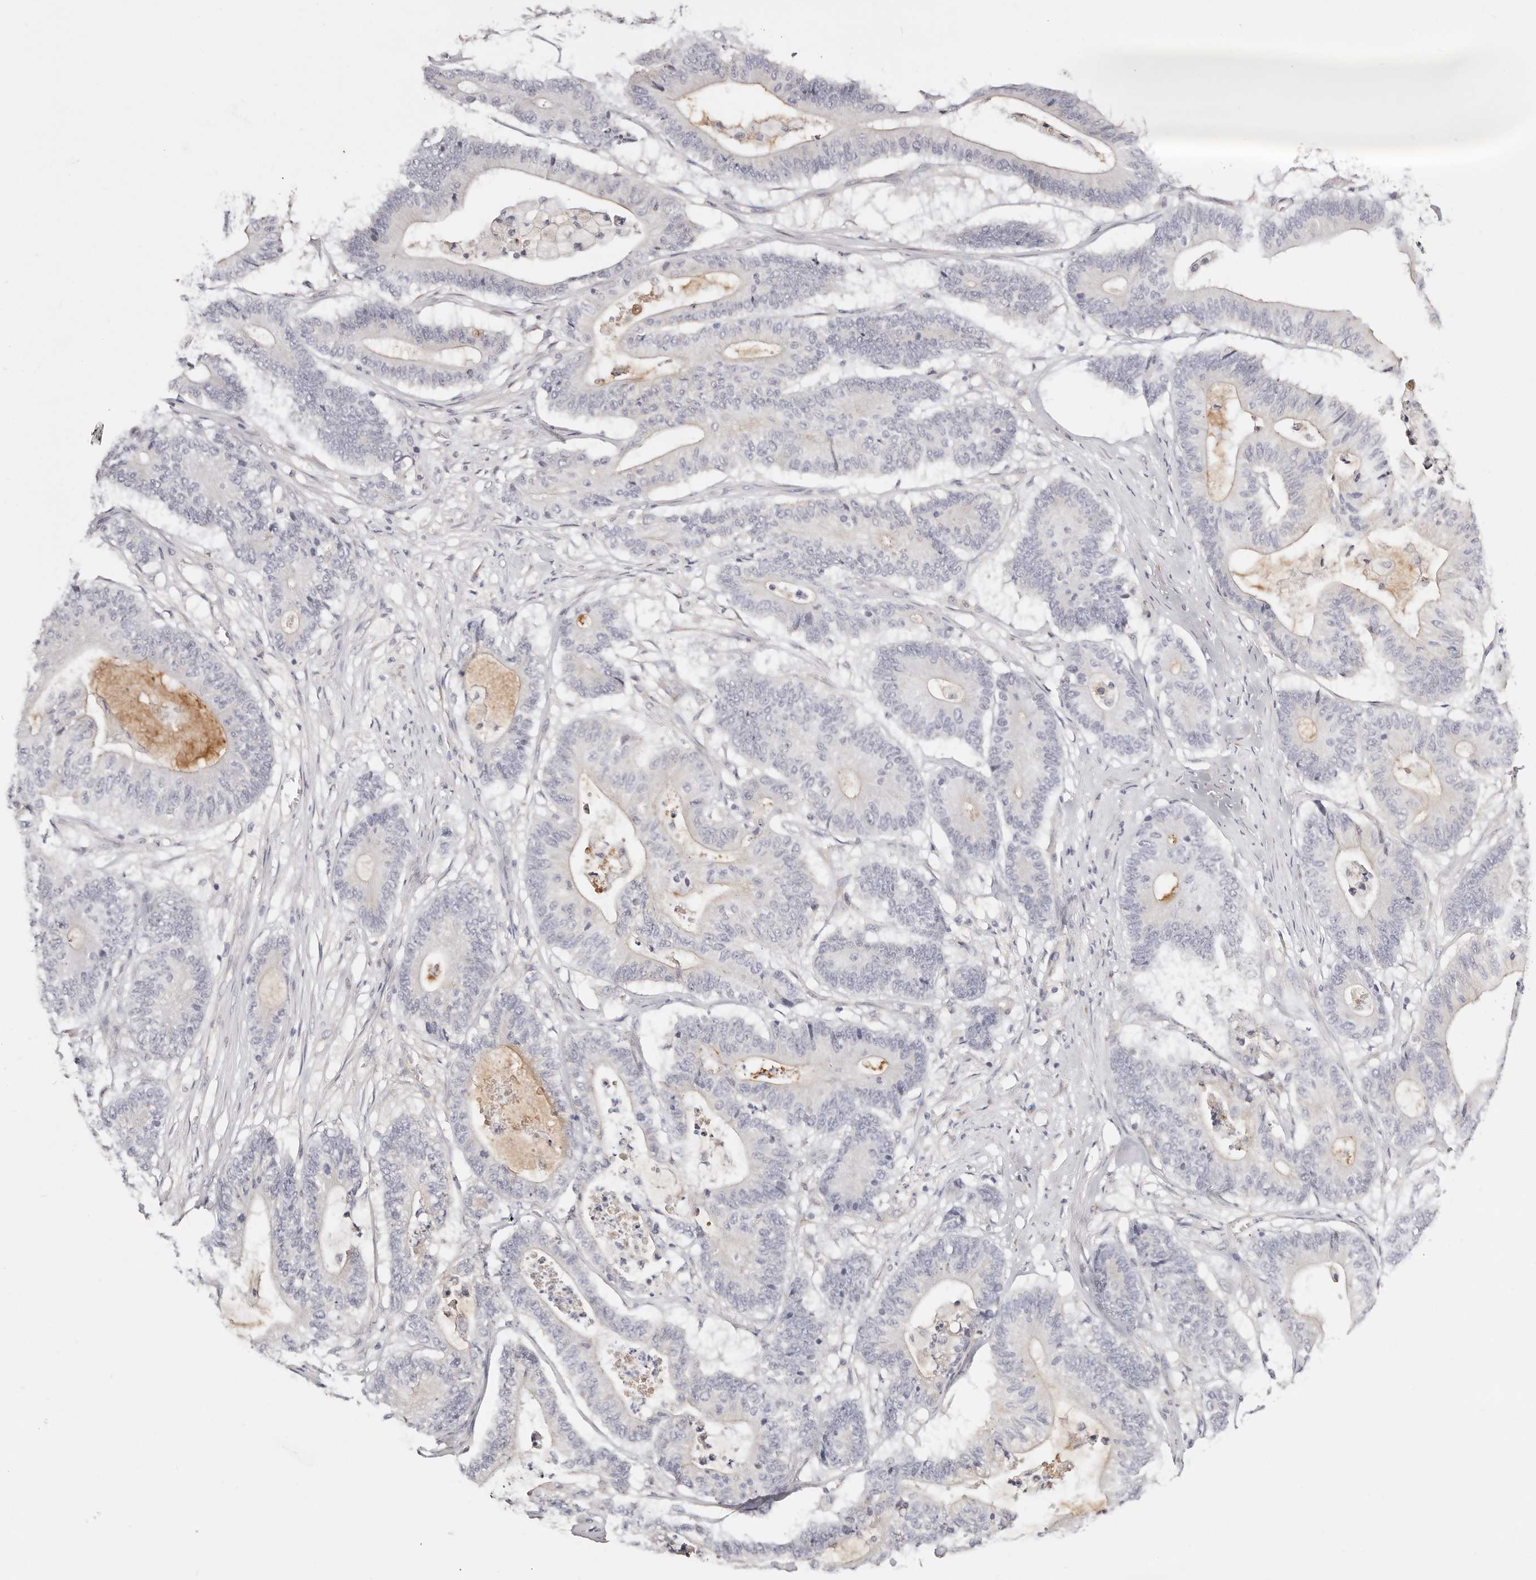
{"staining": {"intensity": "negative", "quantity": "none", "location": "none"}, "tissue": "colorectal cancer", "cell_type": "Tumor cells", "image_type": "cancer", "snomed": [{"axis": "morphology", "description": "Adenocarcinoma, NOS"}, {"axis": "topography", "description": "Colon"}], "caption": "Tumor cells are negative for protein expression in human colorectal cancer (adenocarcinoma). The staining was performed using DAB to visualize the protein expression in brown, while the nuclei were stained in blue with hematoxylin (Magnification: 20x).", "gene": "DNASE1", "patient": {"sex": "female", "age": 84}}